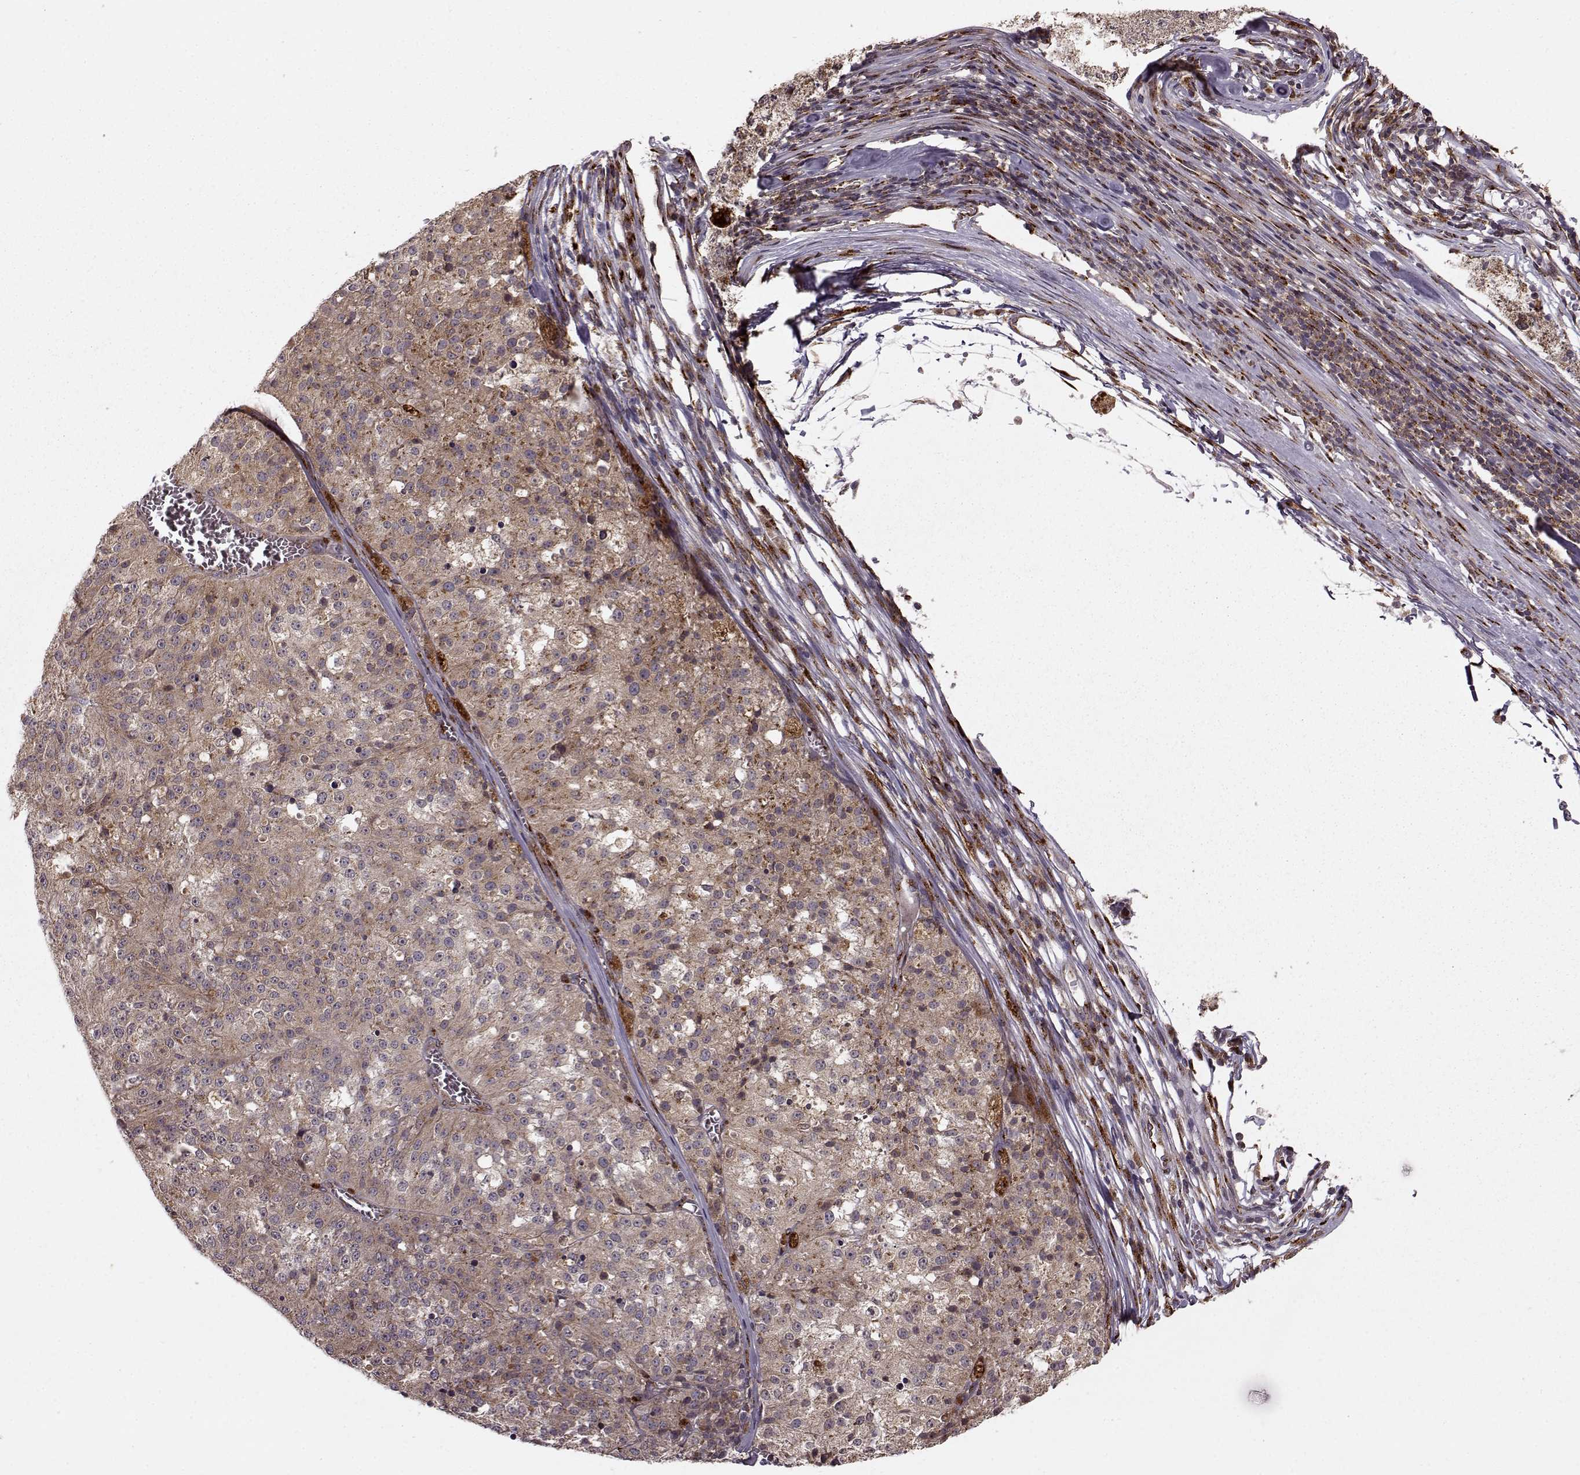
{"staining": {"intensity": "weak", "quantity": ">75%", "location": "cytoplasmic/membranous"}, "tissue": "melanoma", "cell_type": "Tumor cells", "image_type": "cancer", "snomed": [{"axis": "morphology", "description": "Malignant melanoma, Metastatic site"}, {"axis": "topography", "description": "Lymph node"}], "caption": "Malignant melanoma (metastatic site) stained with DAB (3,3'-diaminobenzidine) immunohistochemistry displays low levels of weak cytoplasmic/membranous positivity in about >75% of tumor cells. The staining is performed using DAB (3,3'-diaminobenzidine) brown chromogen to label protein expression. The nuclei are counter-stained blue using hematoxylin.", "gene": "YIPF5", "patient": {"sex": "female", "age": 64}}